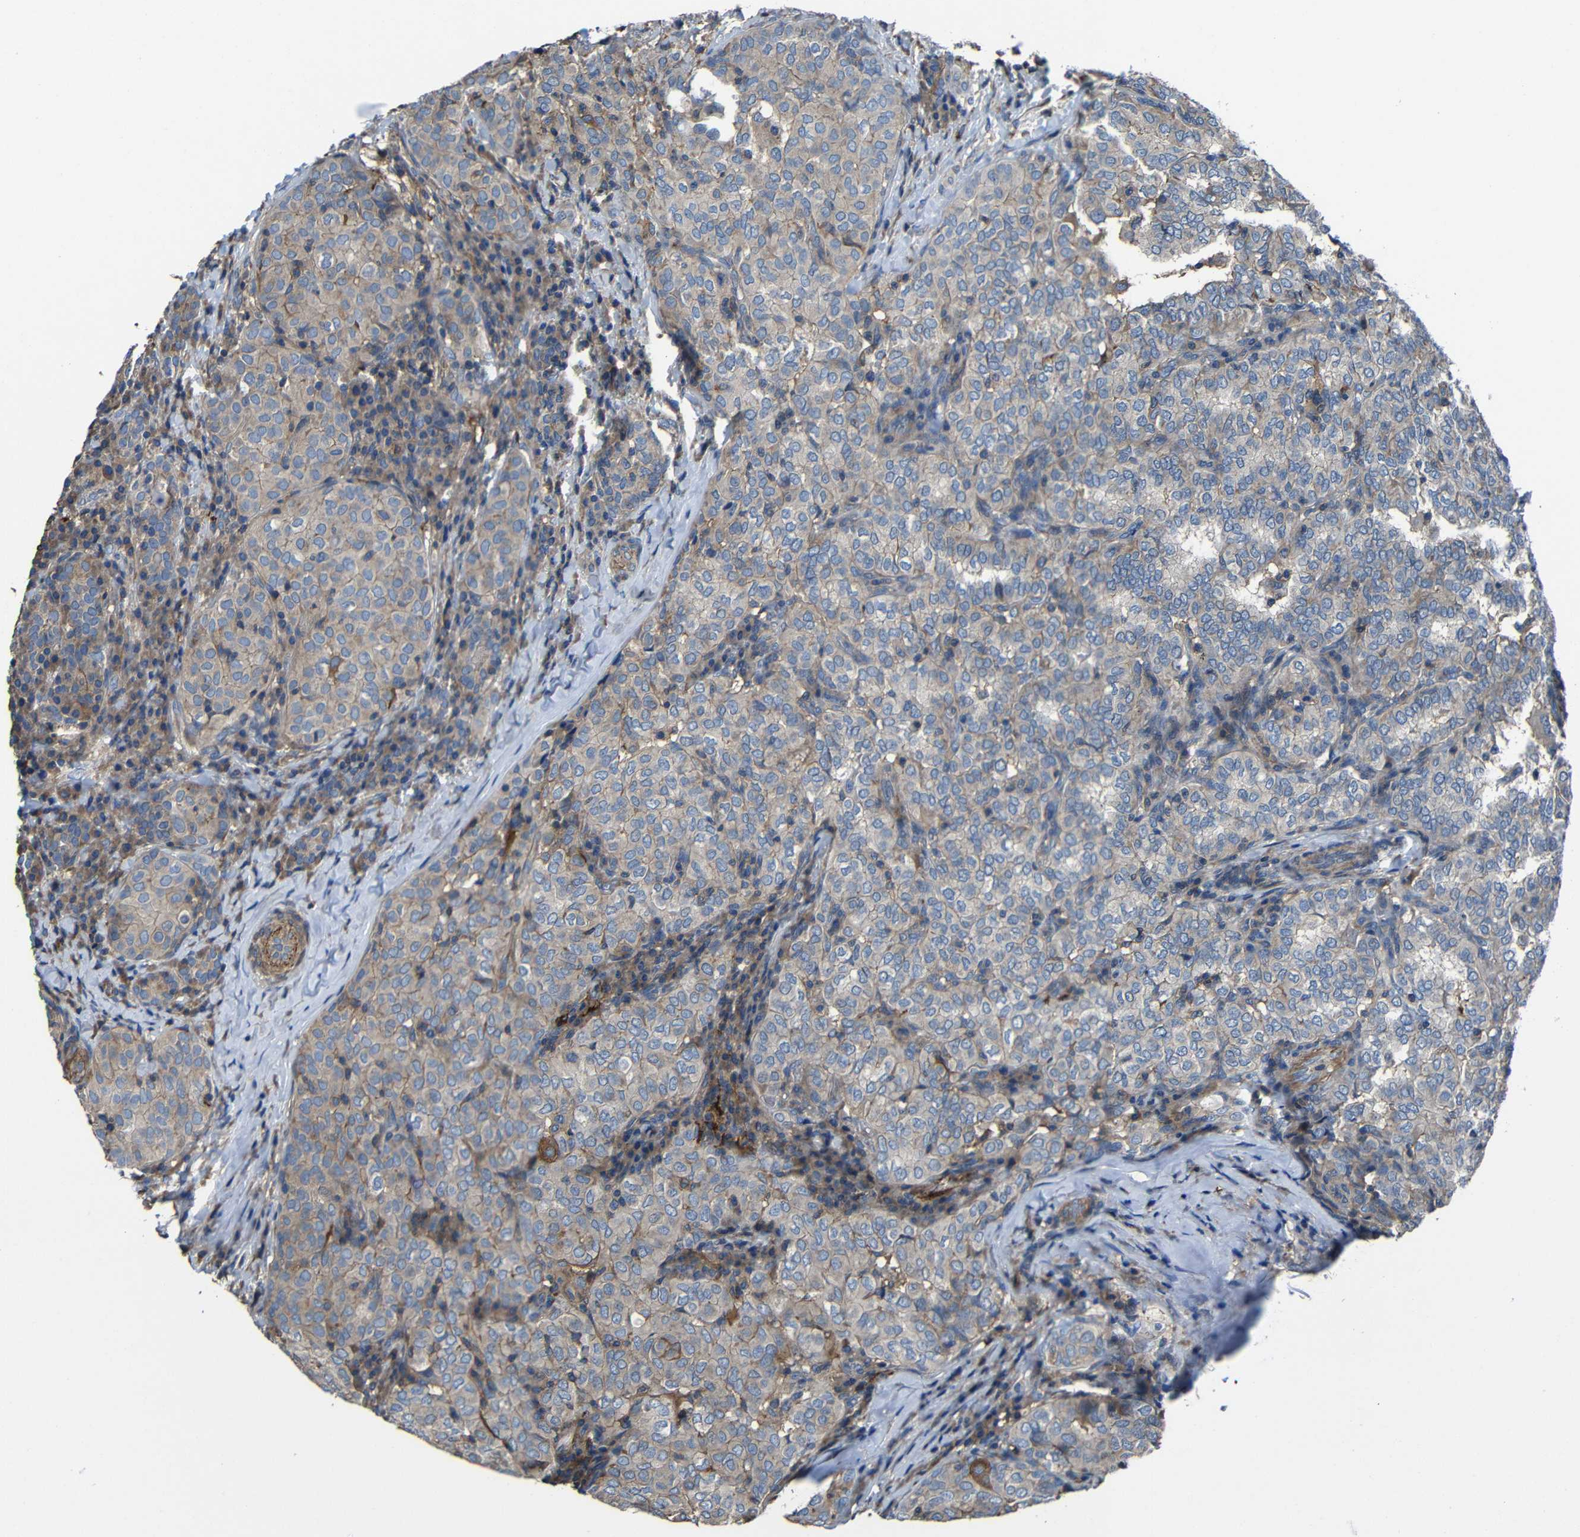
{"staining": {"intensity": "moderate", "quantity": ">75%", "location": "cytoplasmic/membranous"}, "tissue": "thyroid cancer", "cell_type": "Tumor cells", "image_type": "cancer", "snomed": [{"axis": "morphology", "description": "Papillary adenocarcinoma, NOS"}, {"axis": "topography", "description": "Thyroid gland"}], "caption": "High-magnification brightfield microscopy of thyroid cancer stained with DAB (brown) and counterstained with hematoxylin (blue). tumor cells exhibit moderate cytoplasmic/membranous staining is appreciated in about>75% of cells.", "gene": "GDI1", "patient": {"sex": "female", "age": 30}}